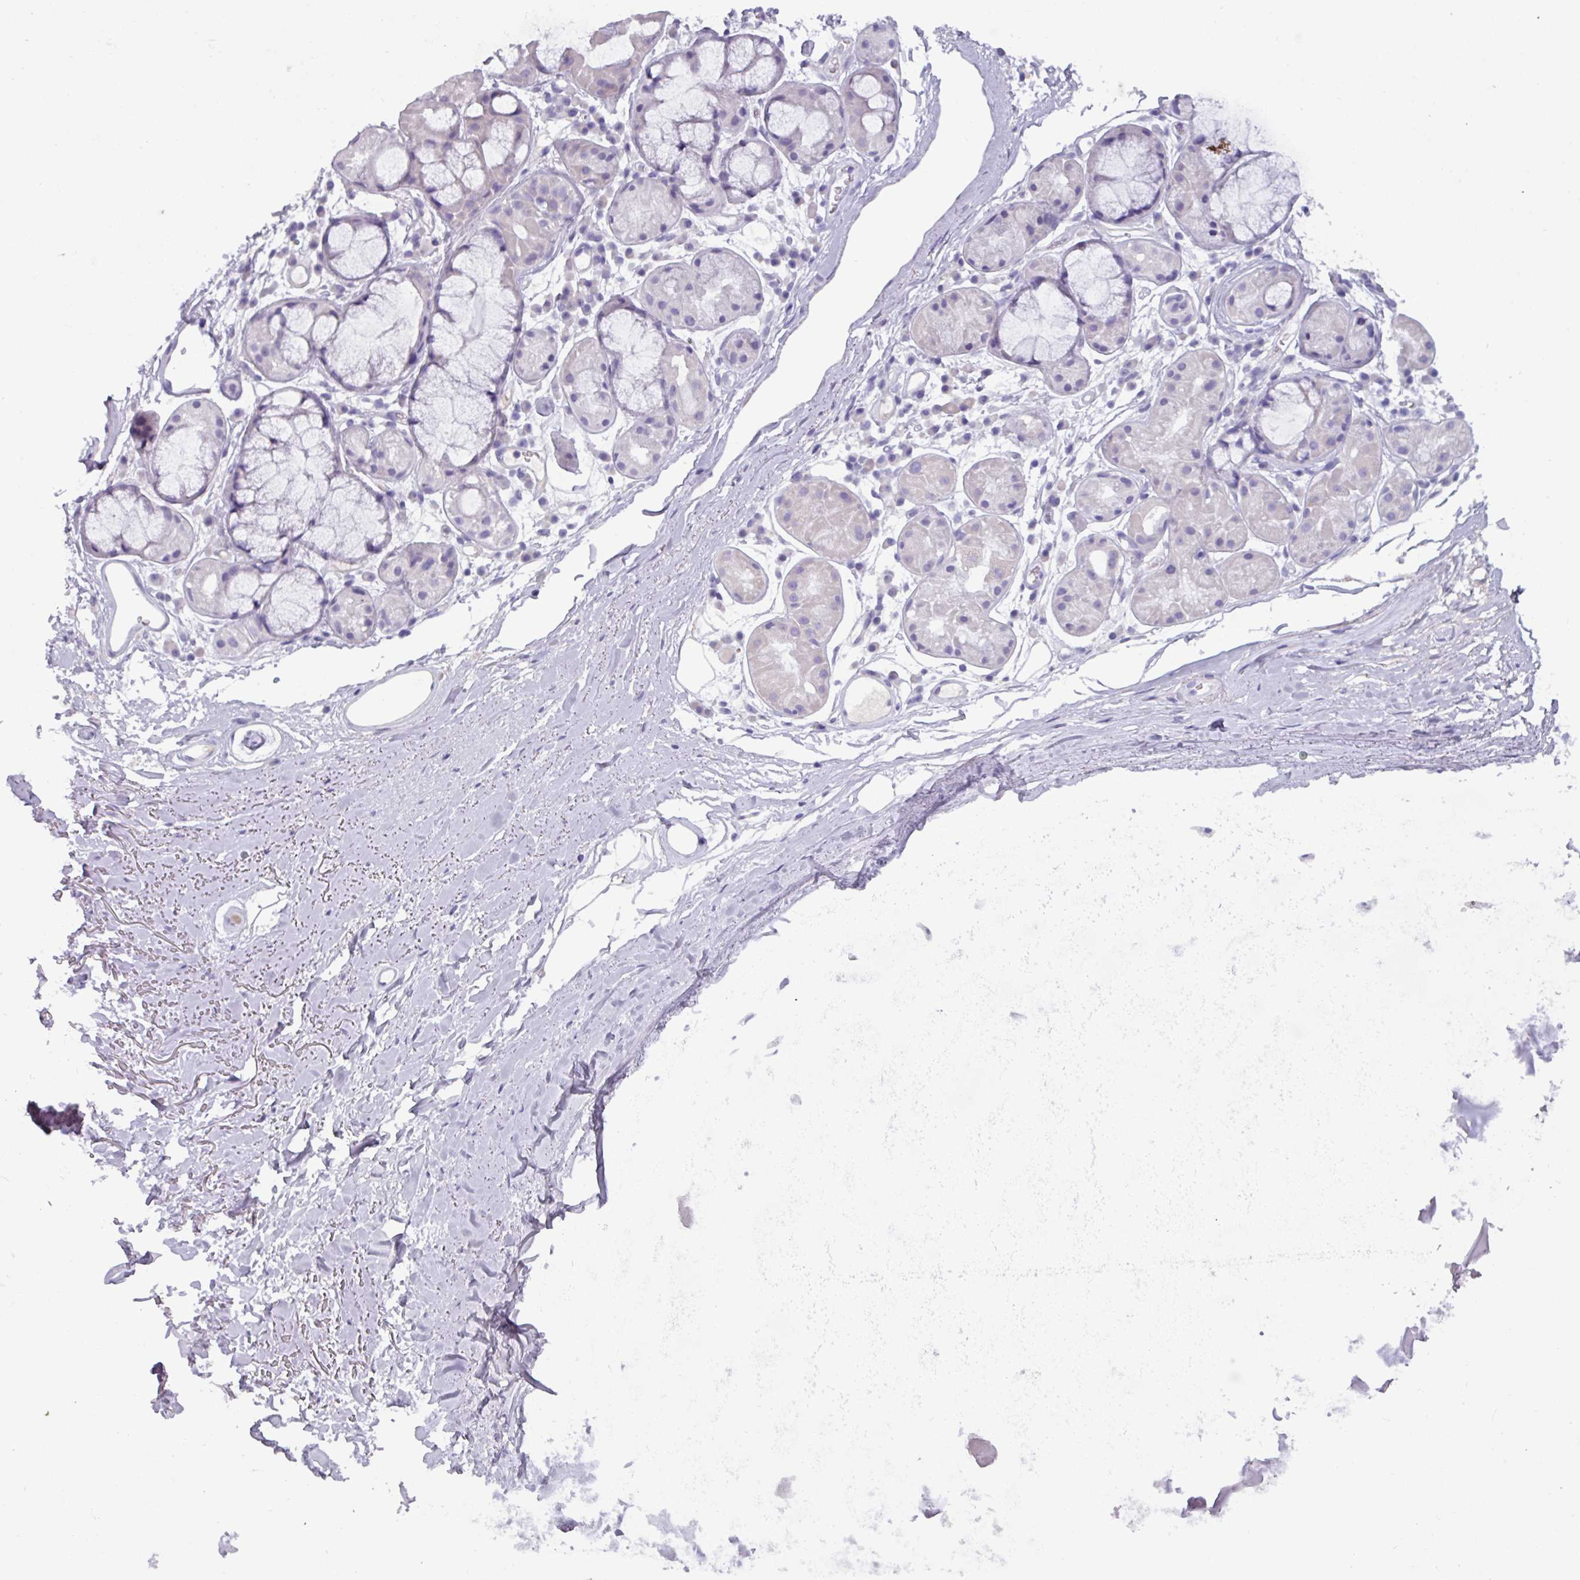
{"staining": {"intensity": "negative", "quantity": "none", "location": "none"}, "tissue": "adipose tissue", "cell_type": "Adipocytes", "image_type": "normal", "snomed": [{"axis": "morphology", "description": "Normal tissue, NOS"}, {"axis": "topography", "description": "Cartilage tissue"}], "caption": "This photomicrograph is of benign adipose tissue stained with immunohistochemistry to label a protein in brown with the nuclei are counter-stained blue. There is no staining in adipocytes. (Immunohistochemistry (ihc), brightfield microscopy, high magnification).", "gene": "OR2T10", "patient": {"sex": "male", "age": 80}}